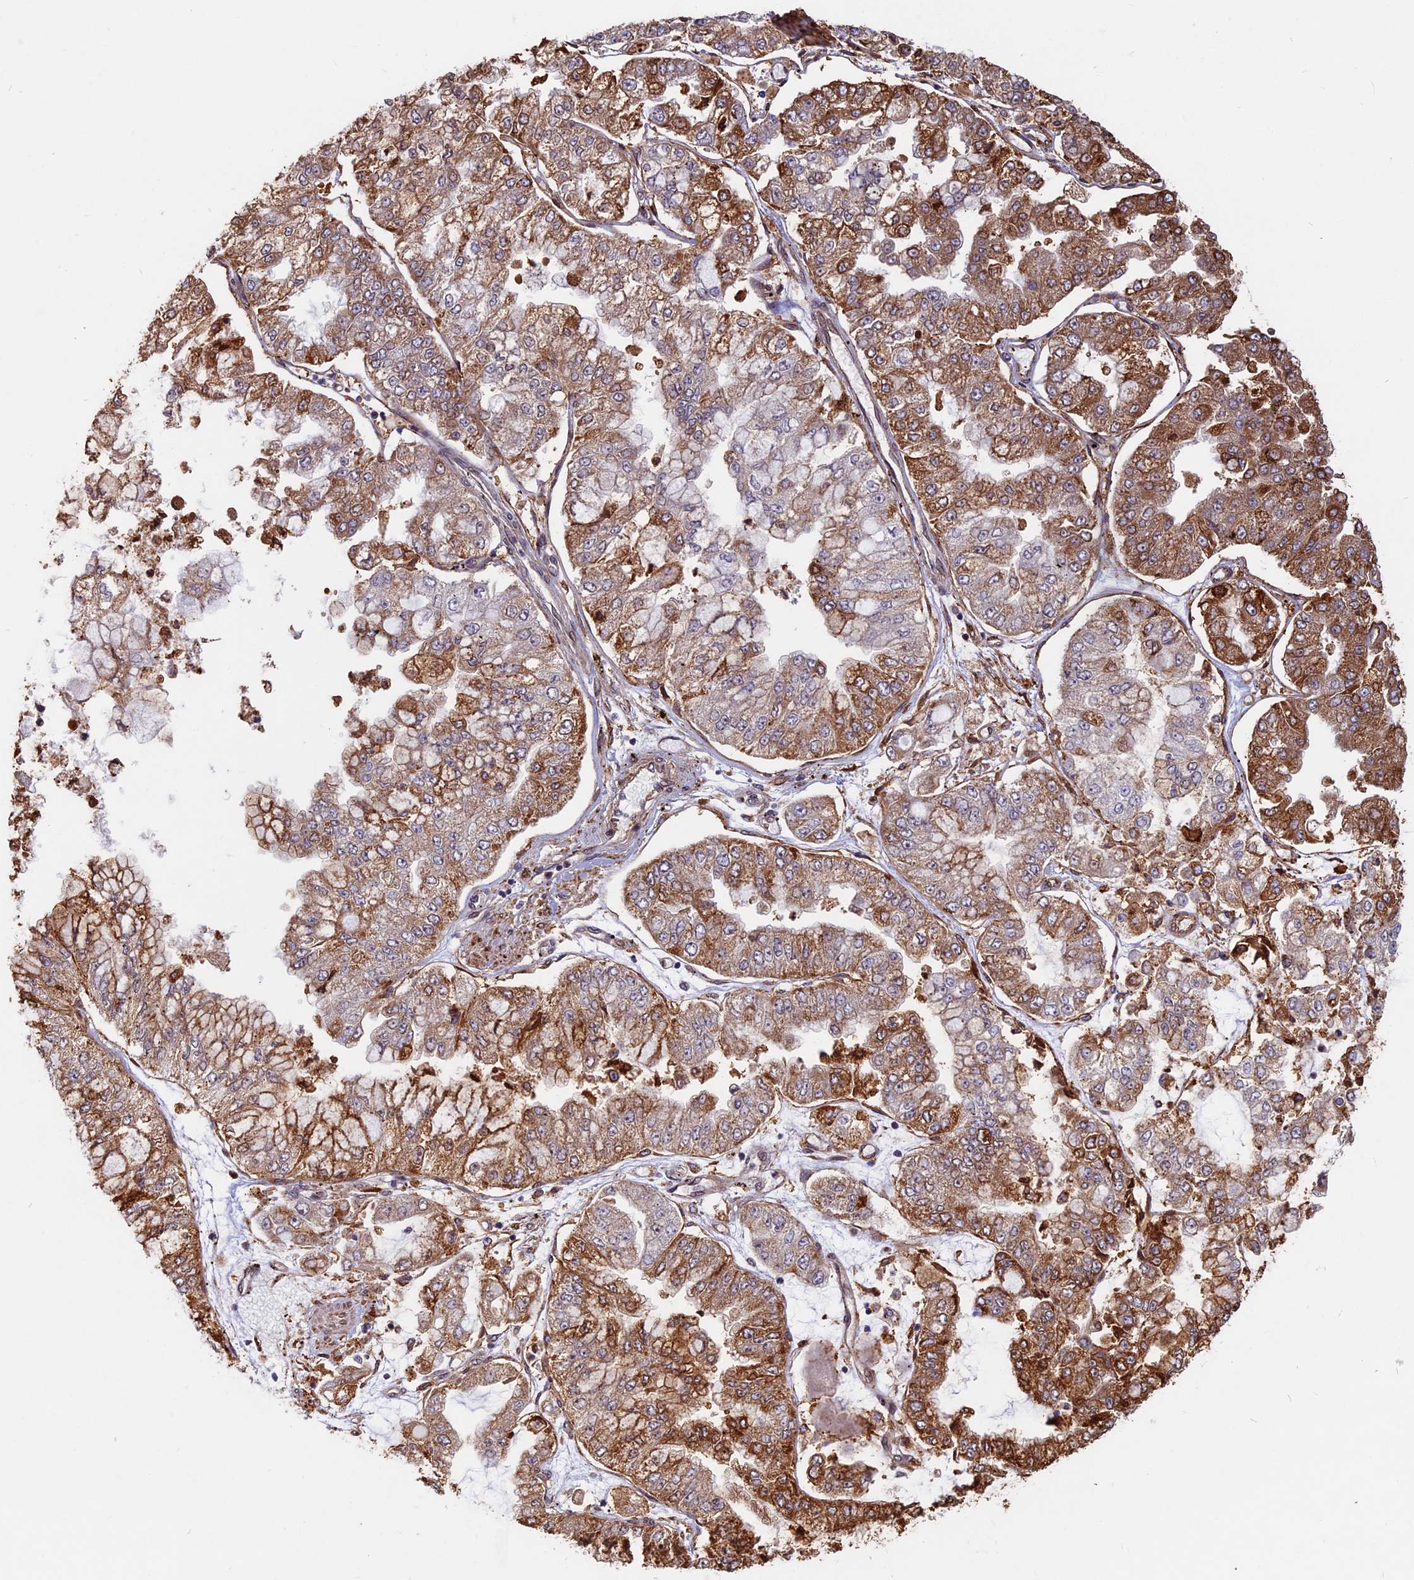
{"staining": {"intensity": "moderate", "quantity": ">75%", "location": "cytoplasmic/membranous"}, "tissue": "stomach cancer", "cell_type": "Tumor cells", "image_type": "cancer", "snomed": [{"axis": "morphology", "description": "Adenocarcinoma, NOS"}, {"axis": "topography", "description": "Stomach"}], "caption": "Immunohistochemistry (IHC) of human stomach adenocarcinoma demonstrates medium levels of moderate cytoplasmic/membranous positivity in about >75% of tumor cells.", "gene": "SPG11", "patient": {"sex": "male", "age": 76}}